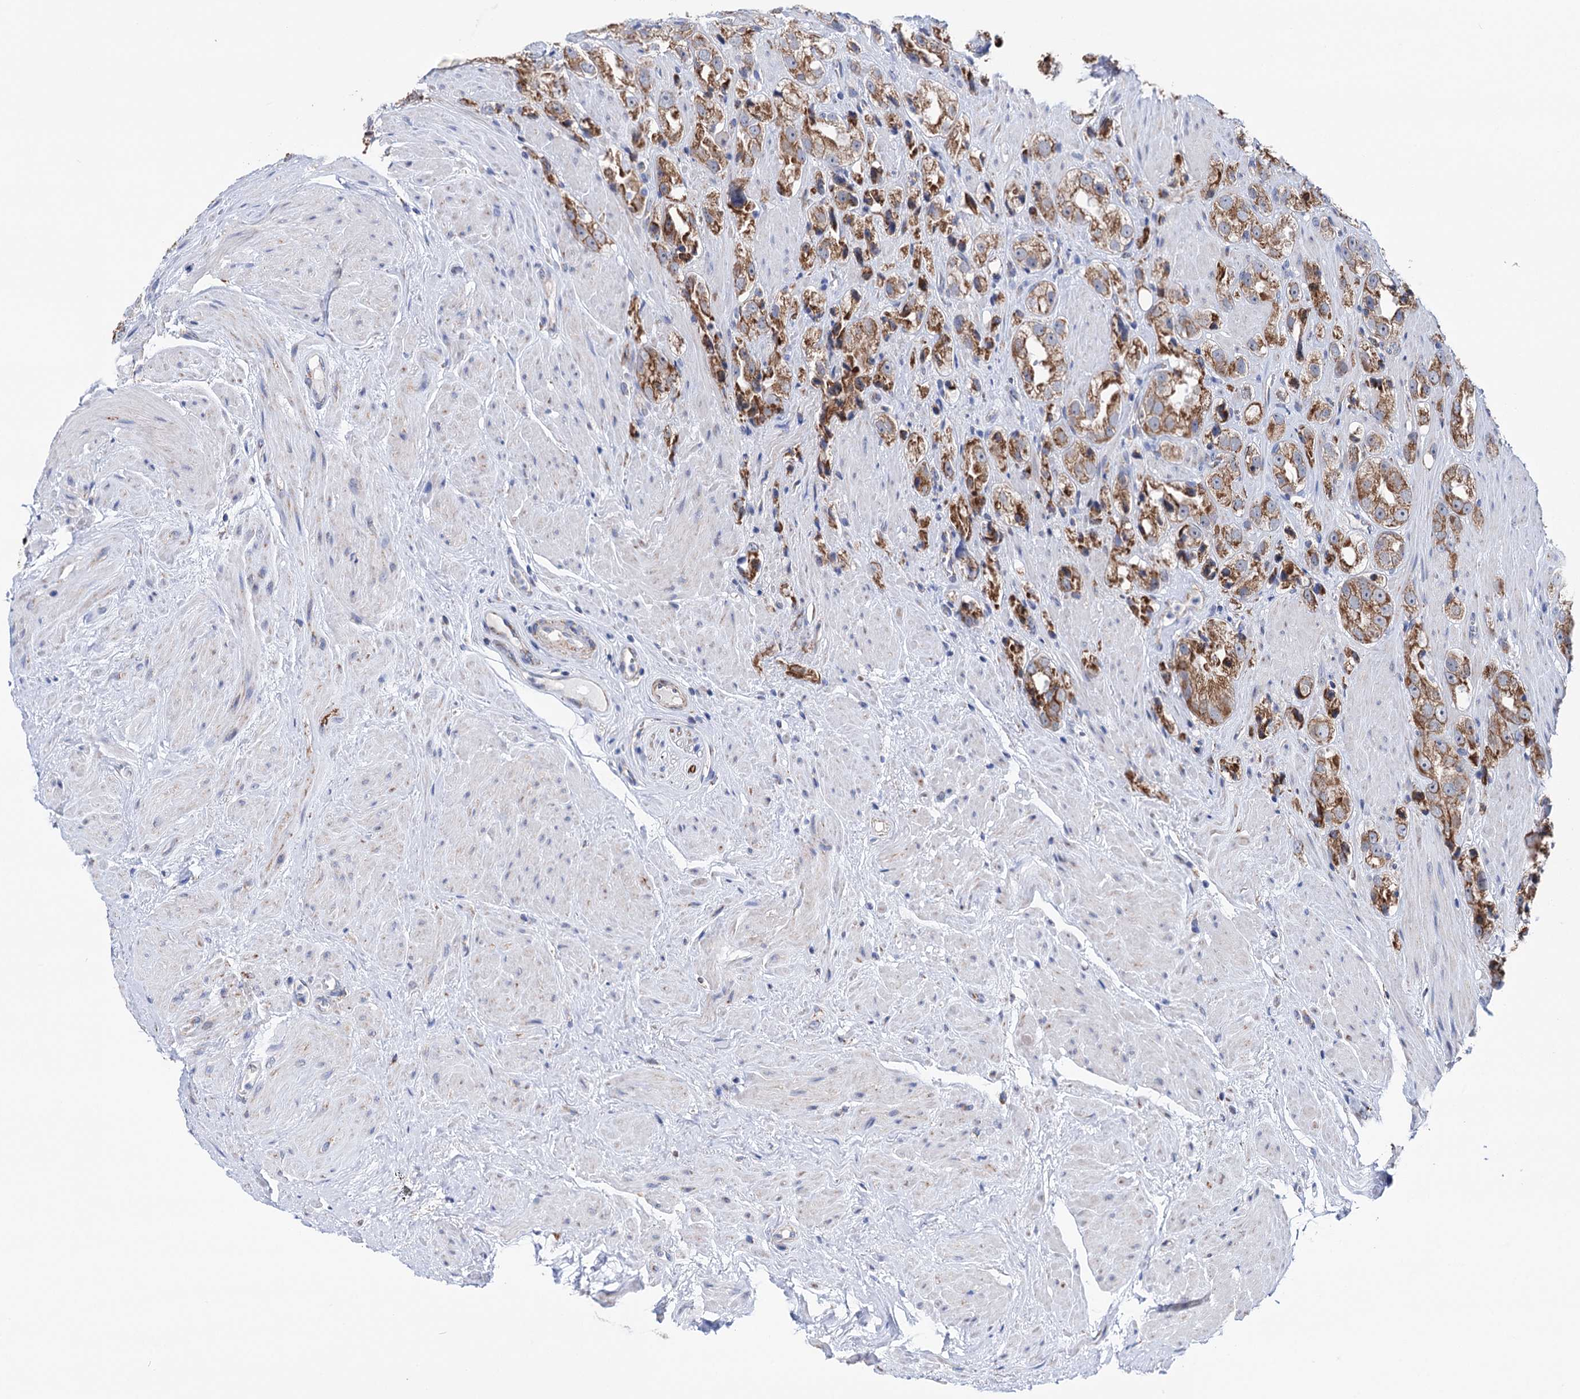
{"staining": {"intensity": "strong", "quantity": "25%-75%", "location": "cytoplasmic/membranous"}, "tissue": "prostate cancer", "cell_type": "Tumor cells", "image_type": "cancer", "snomed": [{"axis": "morphology", "description": "Adenocarcinoma, NOS"}, {"axis": "topography", "description": "Prostate"}], "caption": "Strong cytoplasmic/membranous expression is seen in about 25%-75% of tumor cells in adenocarcinoma (prostate).", "gene": "SUCLA2", "patient": {"sex": "male", "age": 79}}